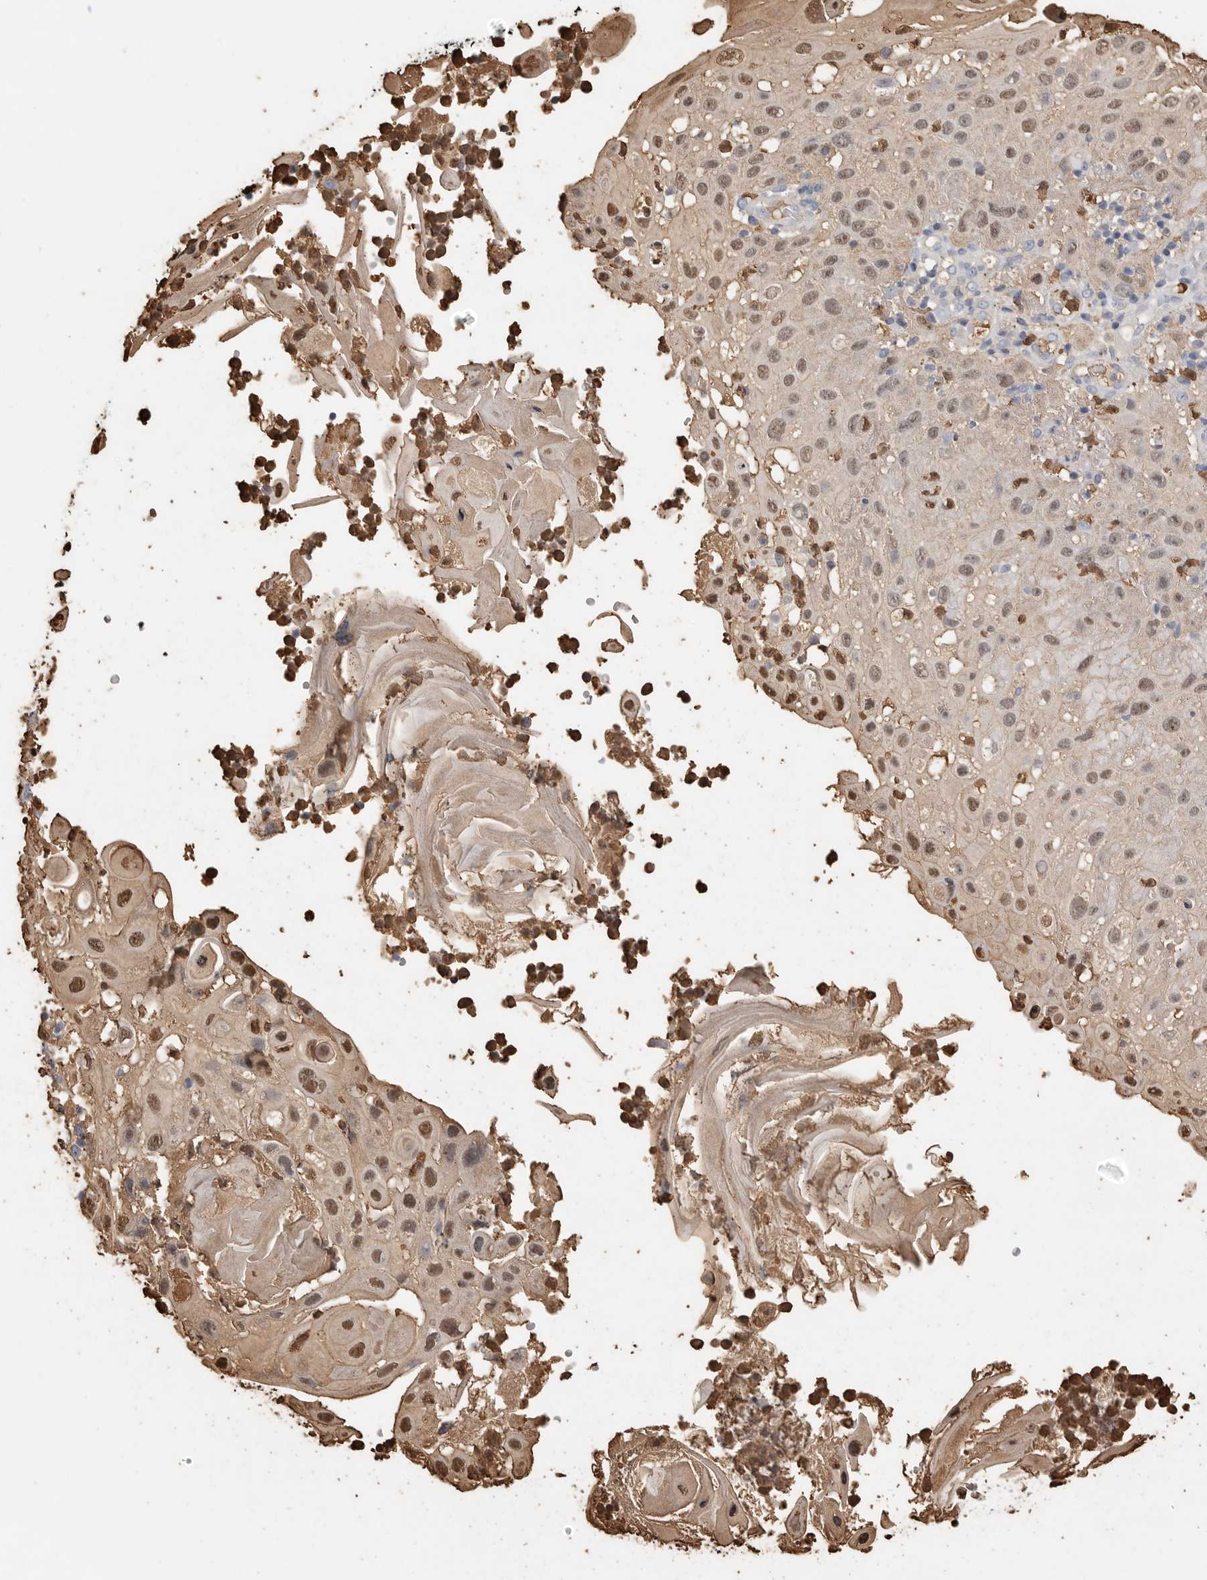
{"staining": {"intensity": "moderate", "quantity": ">75%", "location": "nuclear"}, "tissue": "skin cancer", "cell_type": "Tumor cells", "image_type": "cancer", "snomed": [{"axis": "morphology", "description": "Normal tissue, NOS"}, {"axis": "morphology", "description": "Squamous cell carcinoma, NOS"}, {"axis": "topography", "description": "Skin"}], "caption": "The photomicrograph exhibits immunohistochemical staining of squamous cell carcinoma (skin). There is moderate nuclear staining is present in about >75% of tumor cells.", "gene": "CYB561D1", "patient": {"sex": "female", "age": 96}}